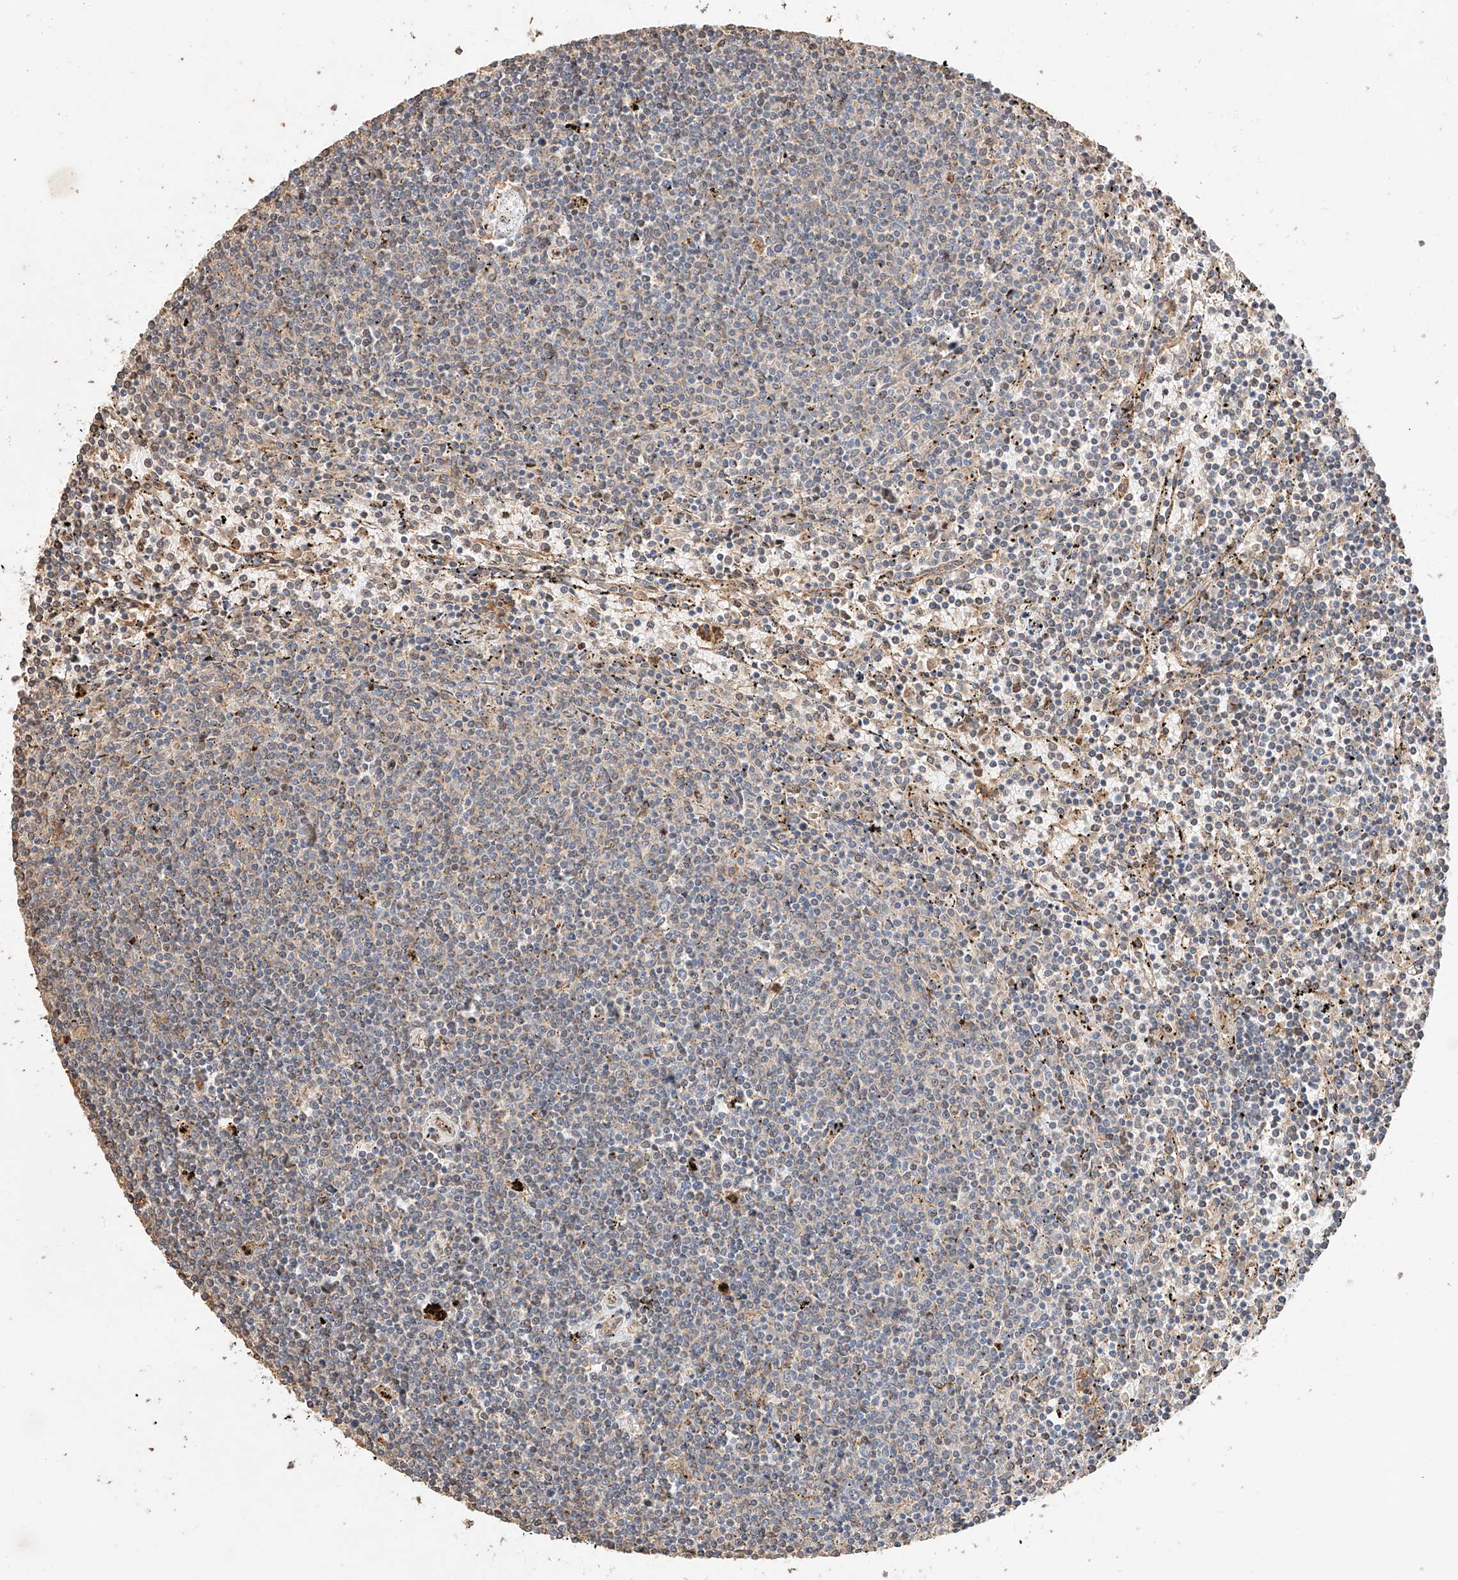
{"staining": {"intensity": "weak", "quantity": "<25%", "location": "cytoplasmic/membranous"}, "tissue": "lymphoma", "cell_type": "Tumor cells", "image_type": "cancer", "snomed": [{"axis": "morphology", "description": "Malignant lymphoma, non-Hodgkin's type, Low grade"}, {"axis": "topography", "description": "Spleen"}], "caption": "This histopathology image is of lymphoma stained with immunohistochemistry to label a protein in brown with the nuclei are counter-stained blue. There is no expression in tumor cells.", "gene": "SUSD6", "patient": {"sex": "female", "age": 50}}